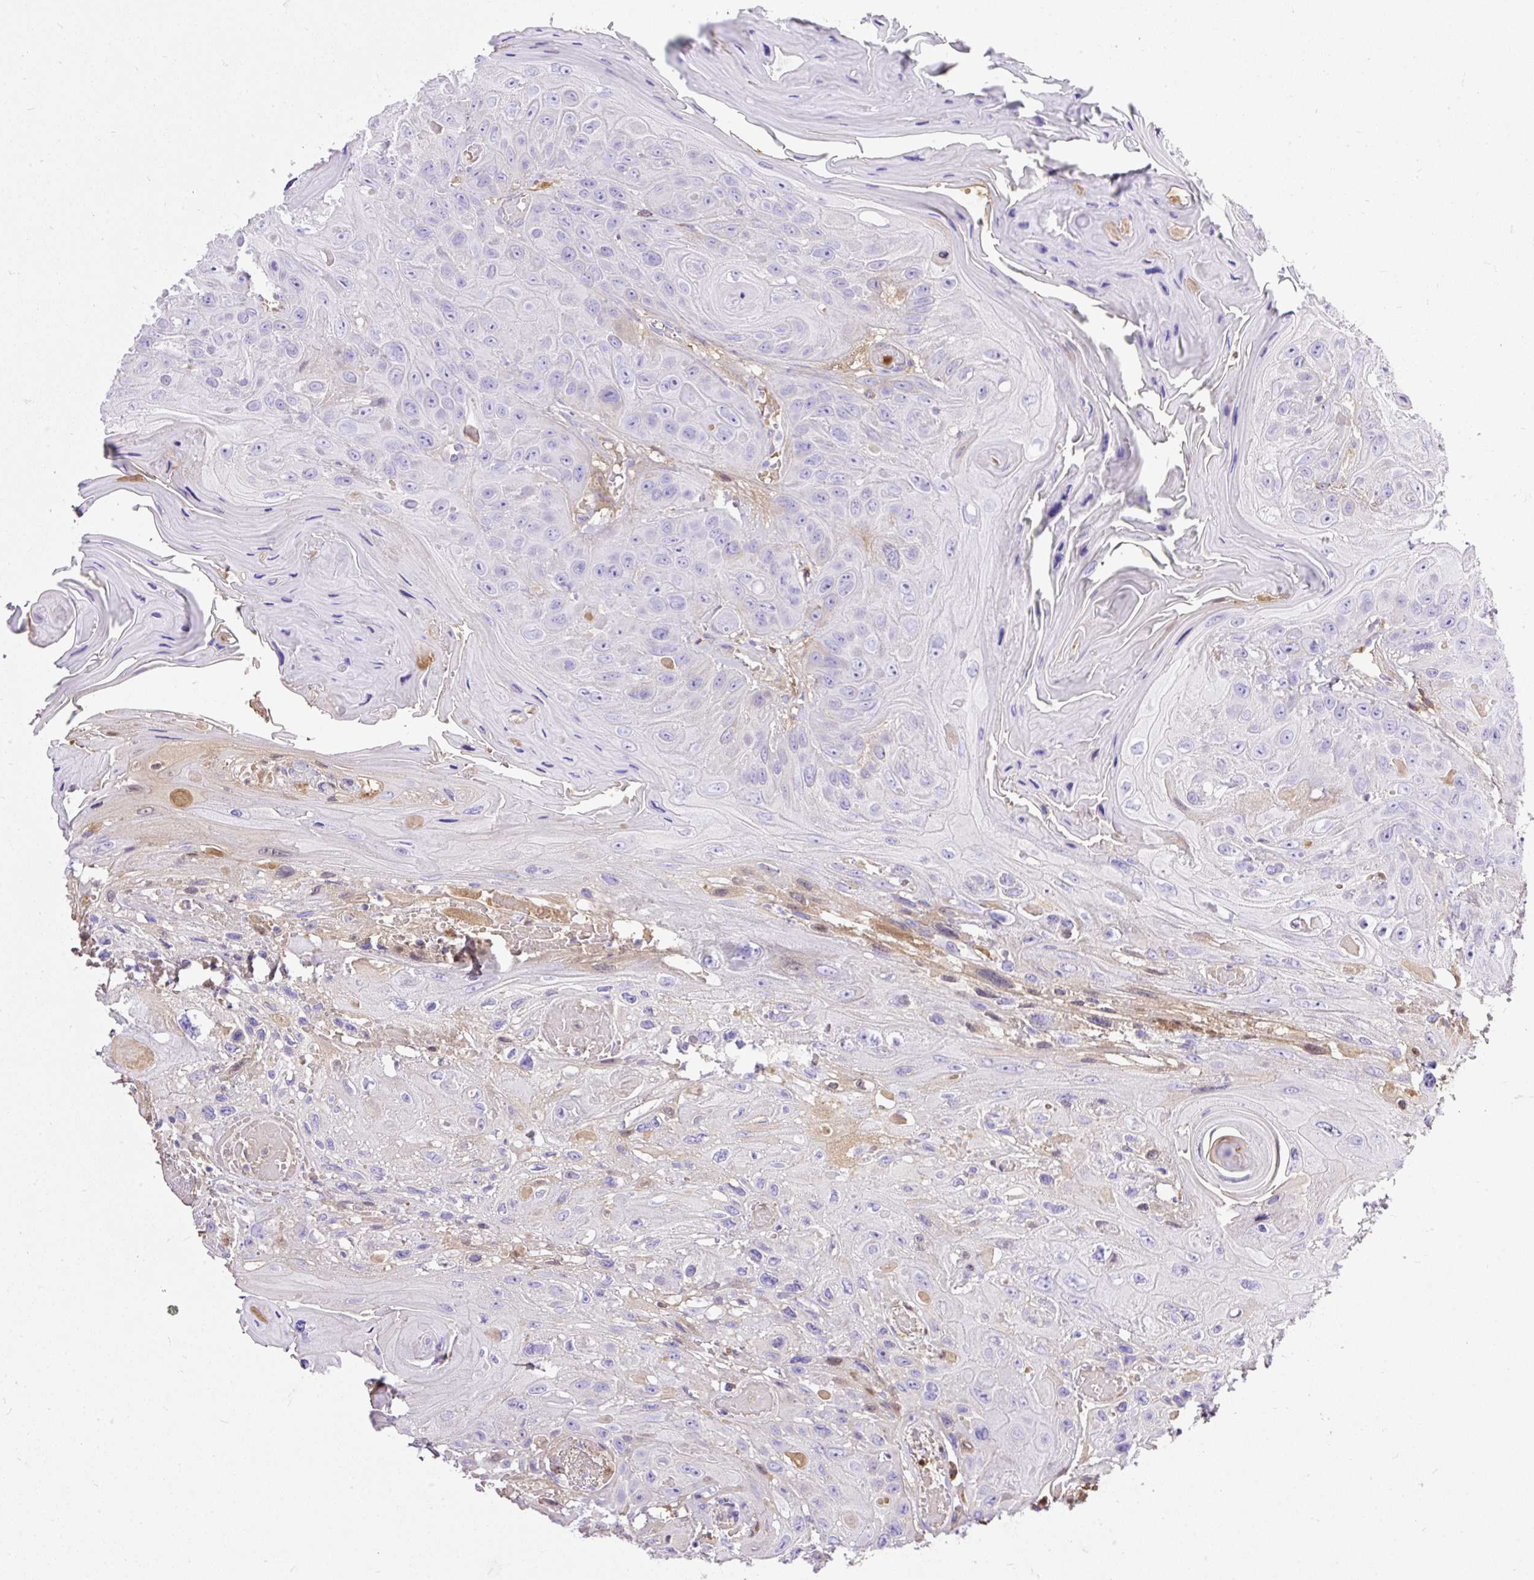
{"staining": {"intensity": "negative", "quantity": "none", "location": "none"}, "tissue": "head and neck cancer", "cell_type": "Tumor cells", "image_type": "cancer", "snomed": [{"axis": "morphology", "description": "Squamous cell carcinoma, NOS"}, {"axis": "topography", "description": "Head-Neck"}], "caption": "Immunohistochemistry of human squamous cell carcinoma (head and neck) exhibits no expression in tumor cells.", "gene": "CLEC3B", "patient": {"sex": "female", "age": 59}}